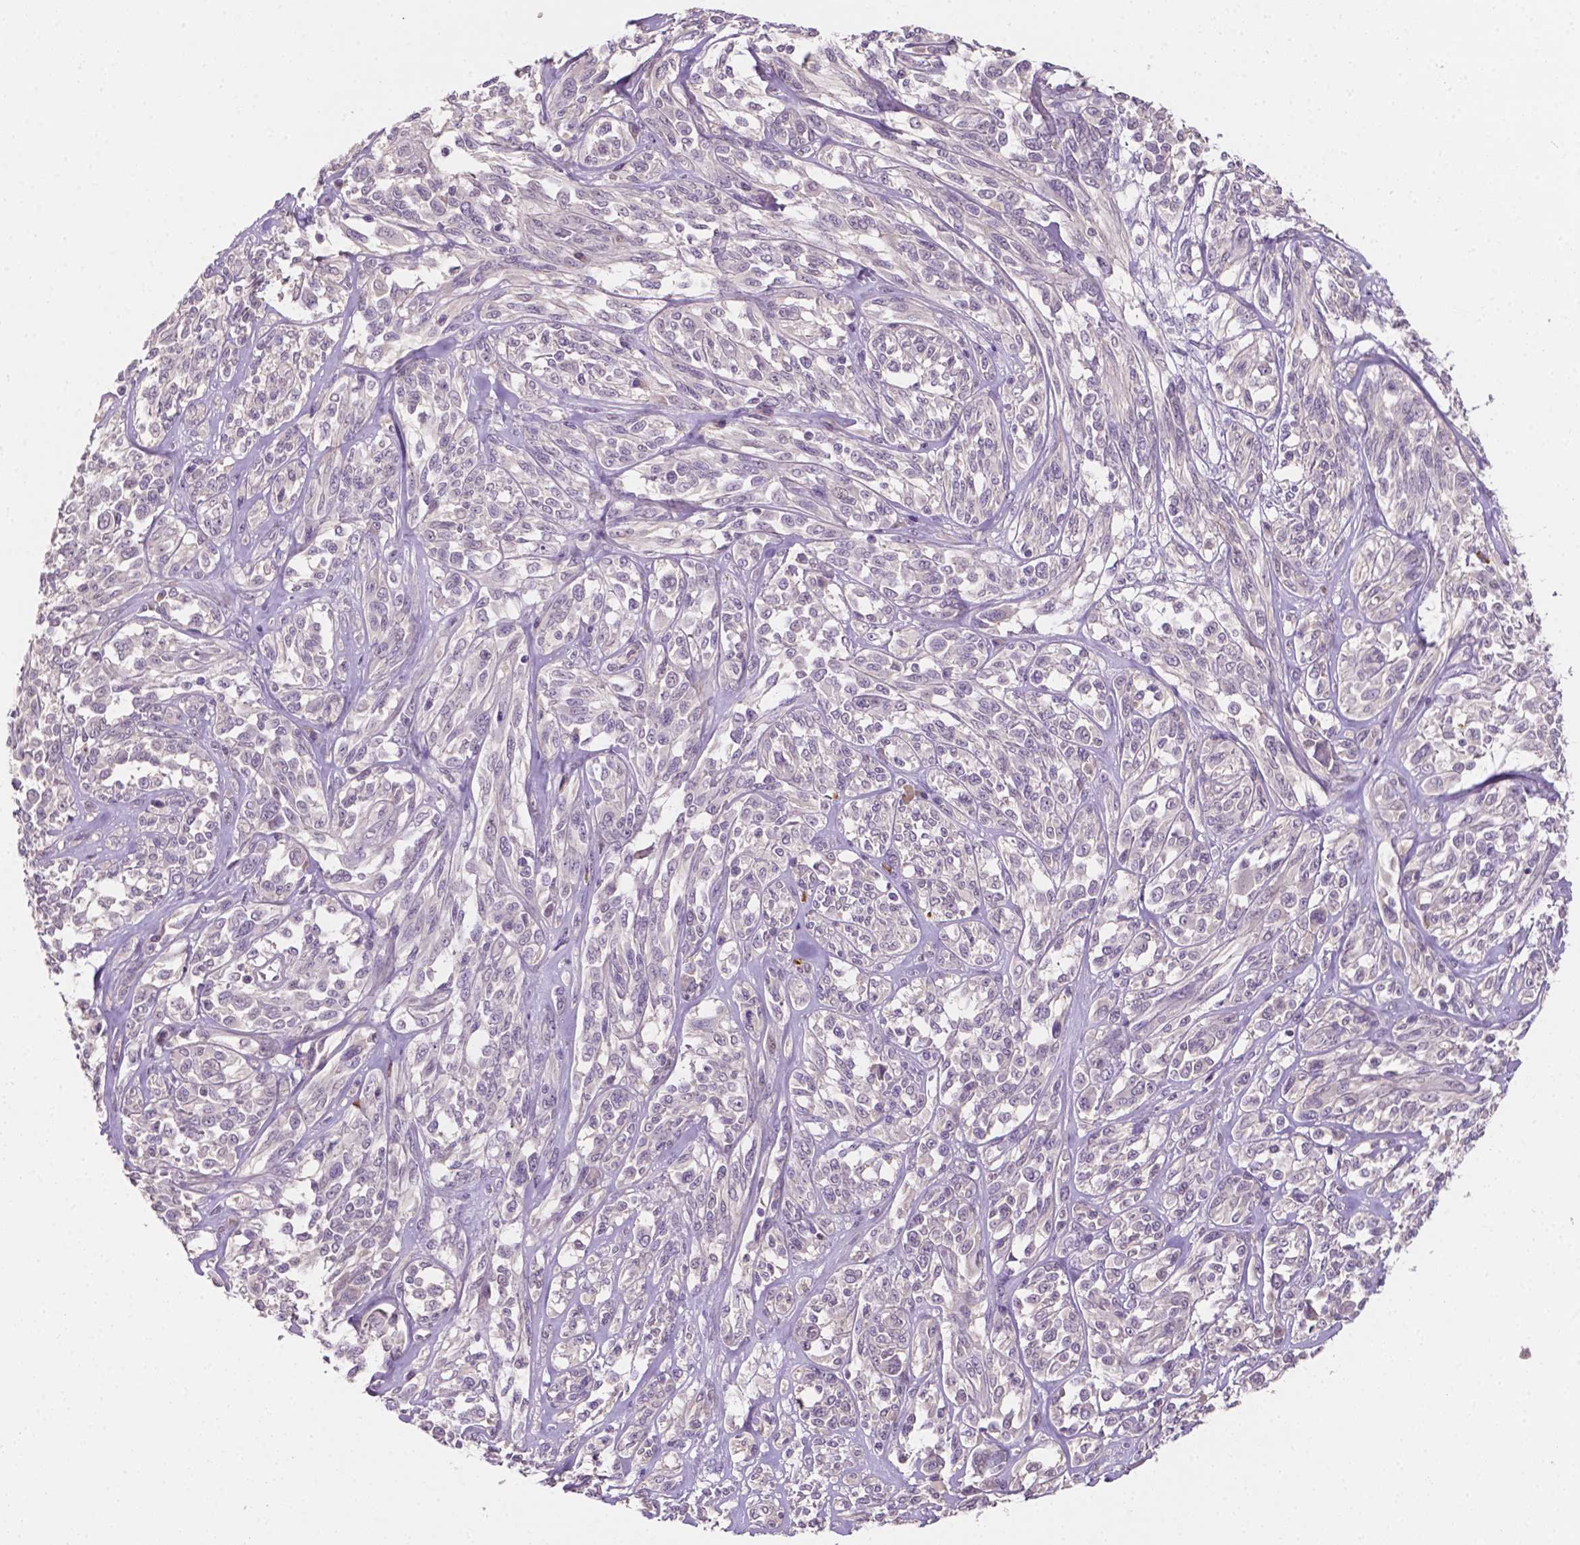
{"staining": {"intensity": "negative", "quantity": "none", "location": "none"}, "tissue": "melanoma", "cell_type": "Tumor cells", "image_type": "cancer", "snomed": [{"axis": "morphology", "description": "Malignant melanoma, NOS"}, {"axis": "topography", "description": "Skin"}], "caption": "Tumor cells show no significant positivity in malignant melanoma.", "gene": "MROH6", "patient": {"sex": "female", "age": 91}}